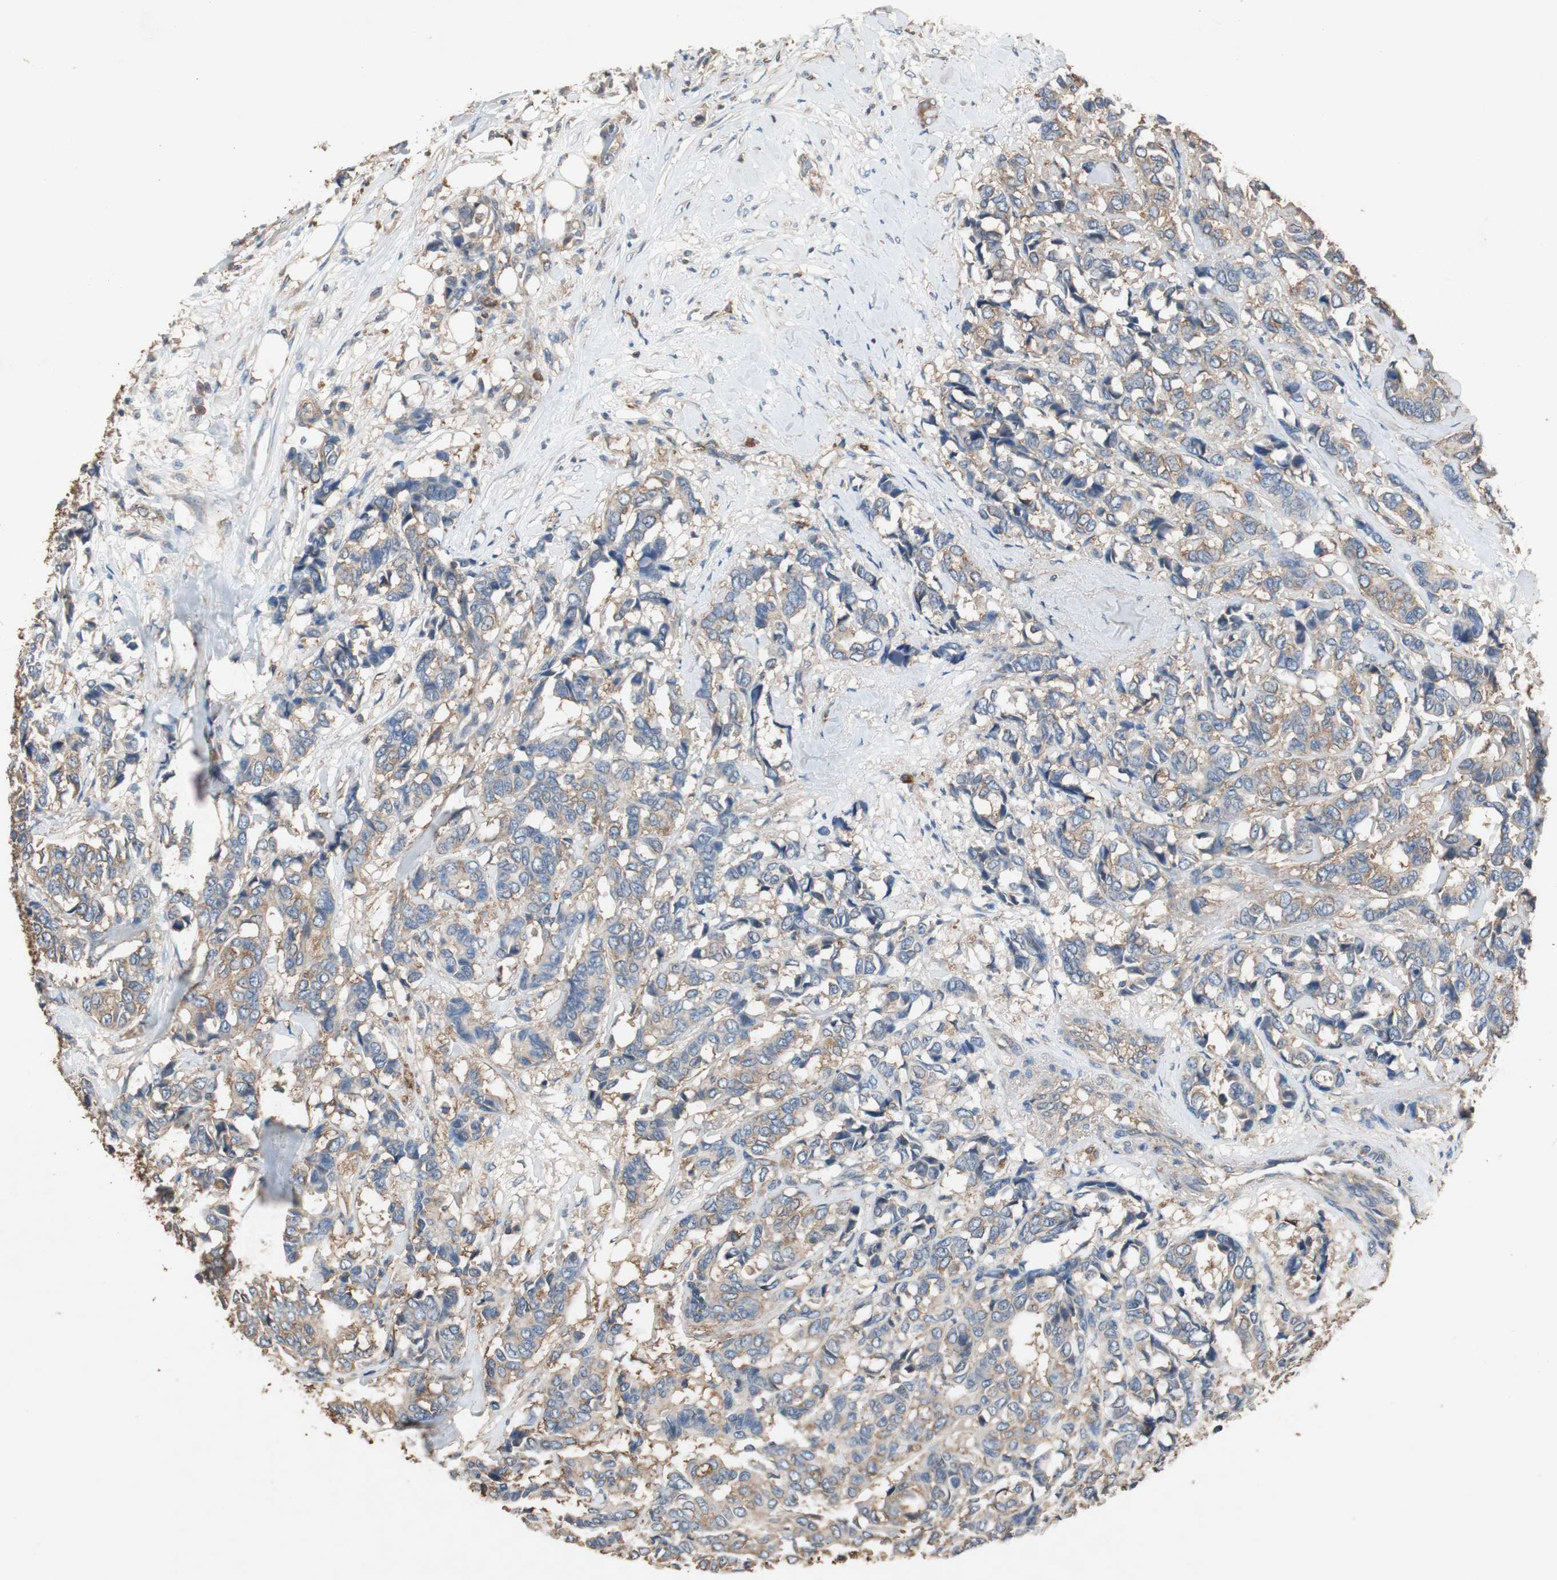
{"staining": {"intensity": "weak", "quantity": ">75%", "location": "cytoplasmic/membranous"}, "tissue": "breast cancer", "cell_type": "Tumor cells", "image_type": "cancer", "snomed": [{"axis": "morphology", "description": "Duct carcinoma"}, {"axis": "topography", "description": "Breast"}], "caption": "The image shows a brown stain indicating the presence of a protein in the cytoplasmic/membranous of tumor cells in invasive ductal carcinoma (breast).", "gene": "TNFRSF14", "patient": {"sex": "female", "age": 87}}